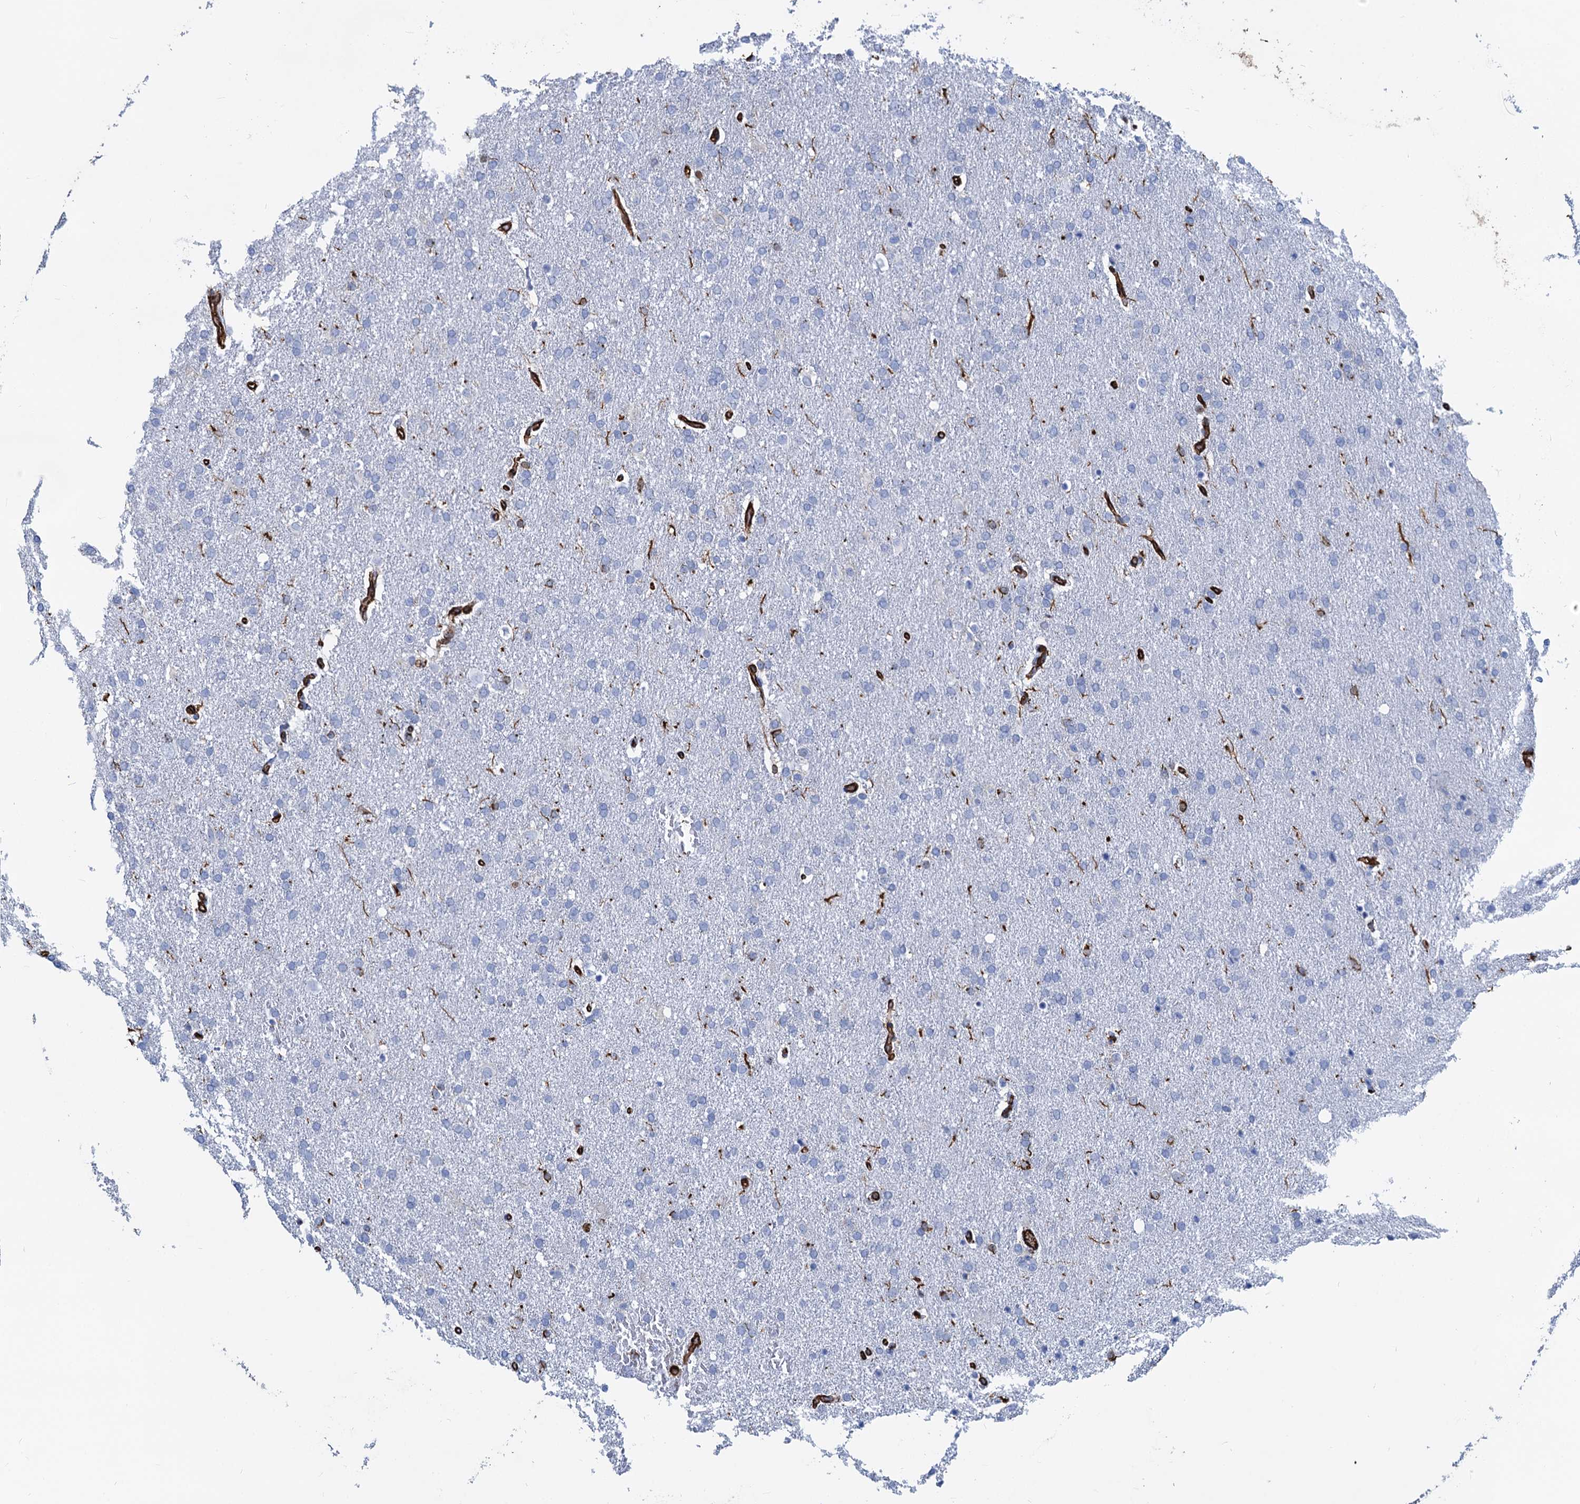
{"staining": {"intensity": "negative", "quantity": "none", "location": "none"}, "tissue": "glioma", "cell_type": "Tumor cells", "image_type": "cancer", "snomed": [{"axis": "morphology", "description": "Glioma, malignant, High grade"}, {"axis": "topography", "description": "Brain"}], "caption": "Malignant glioma (high-grade) was stained to show a protein in brown. There is no significant staining in tumor cells.", "gene": "PGM2", "patient": {"sex": "male", "age": 72}}